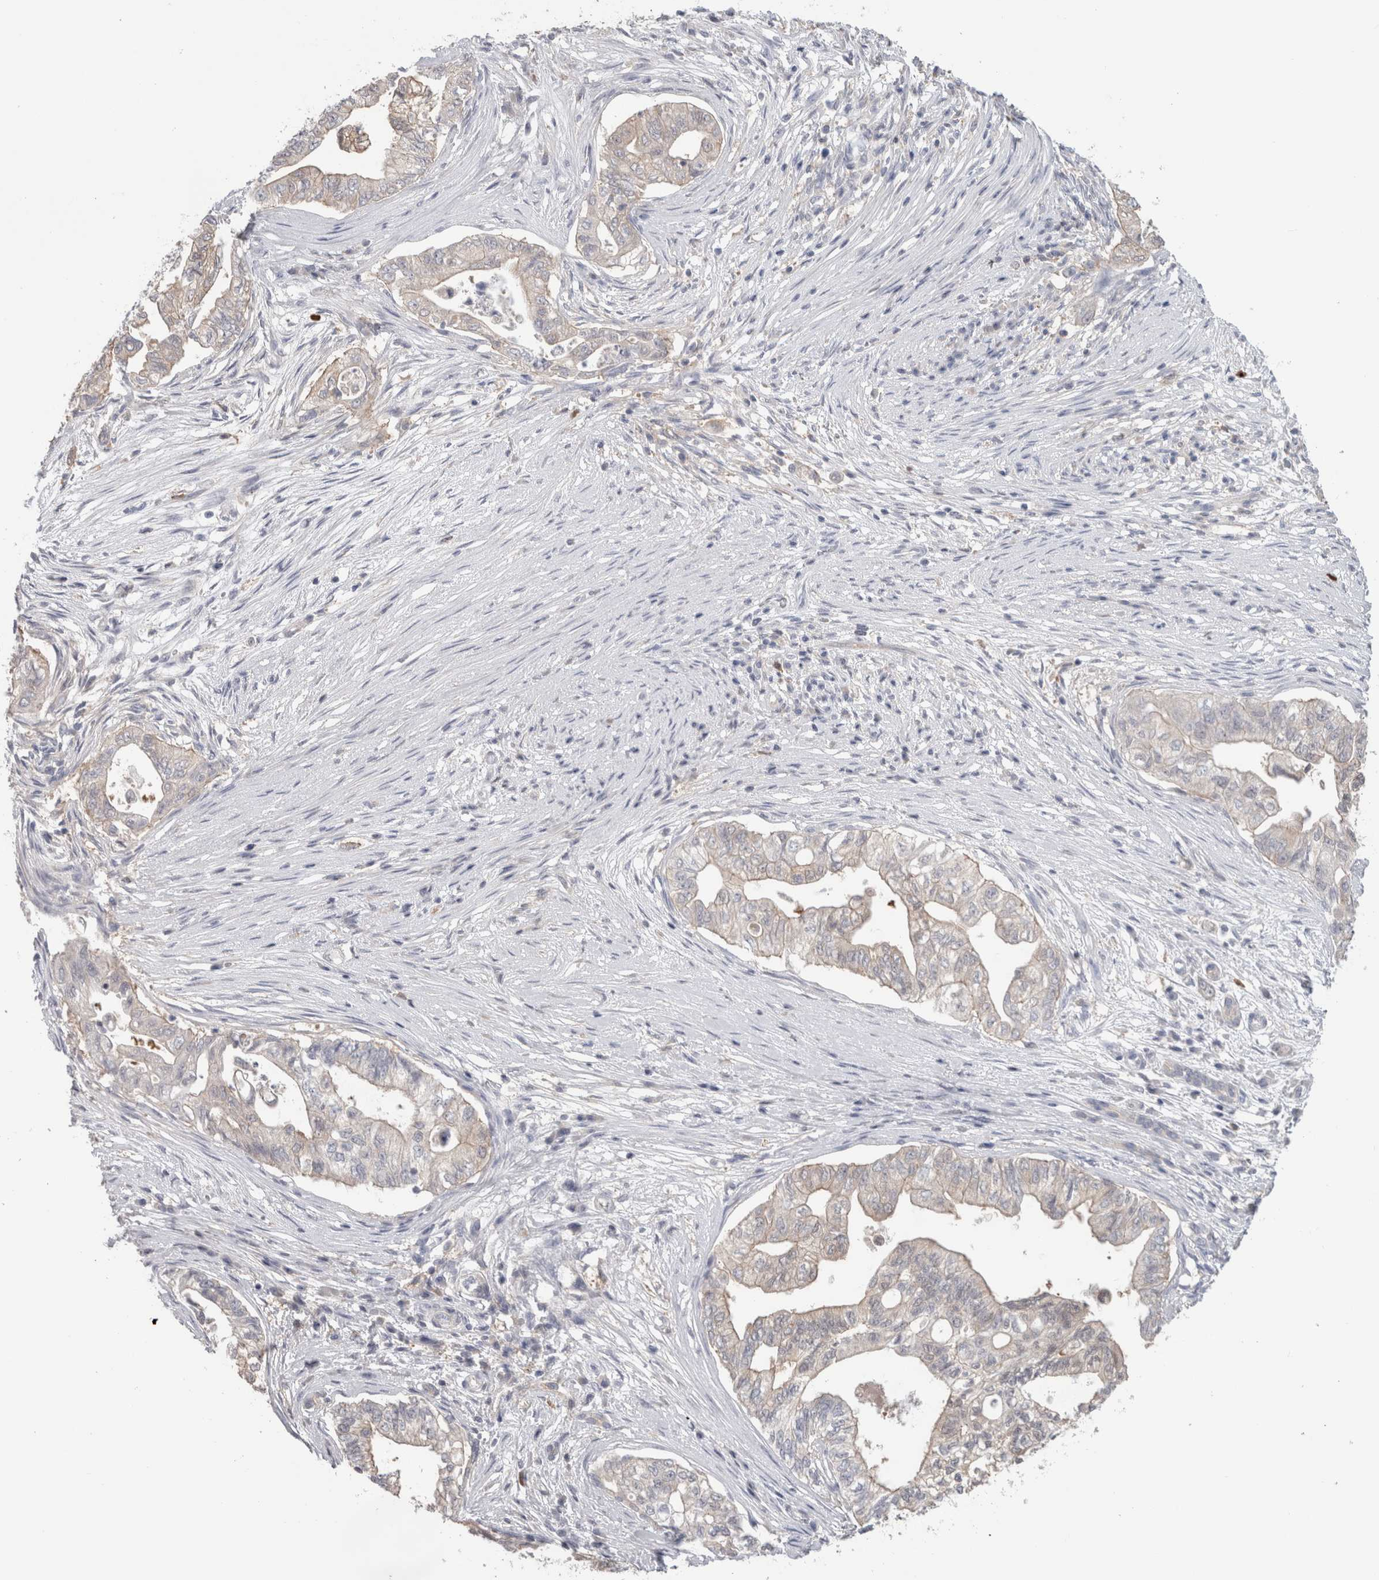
{"staining": {"intensity": "weak", "quantity": "<25%", "location": "cytoplasmic/membranous"}, "tissue": "pancreatic cancer", "cell_type": "Tumor cells", "image_type": "cancer", "snomed": [{"axis": "morphology", "description": "Adenocarcinoma, NOS"}, {"axis": "topography", "description": "Pancreas"}], "caption": "Photomicrograph shows no significant protein staining in tumor cells of pancreatic adenocarcinoma. (DAB immunohistochemistry visualized using brightfield microscopy, high magnification).", "gene": "SCRN1", "patient": {"sex": "male", "age": 72}}